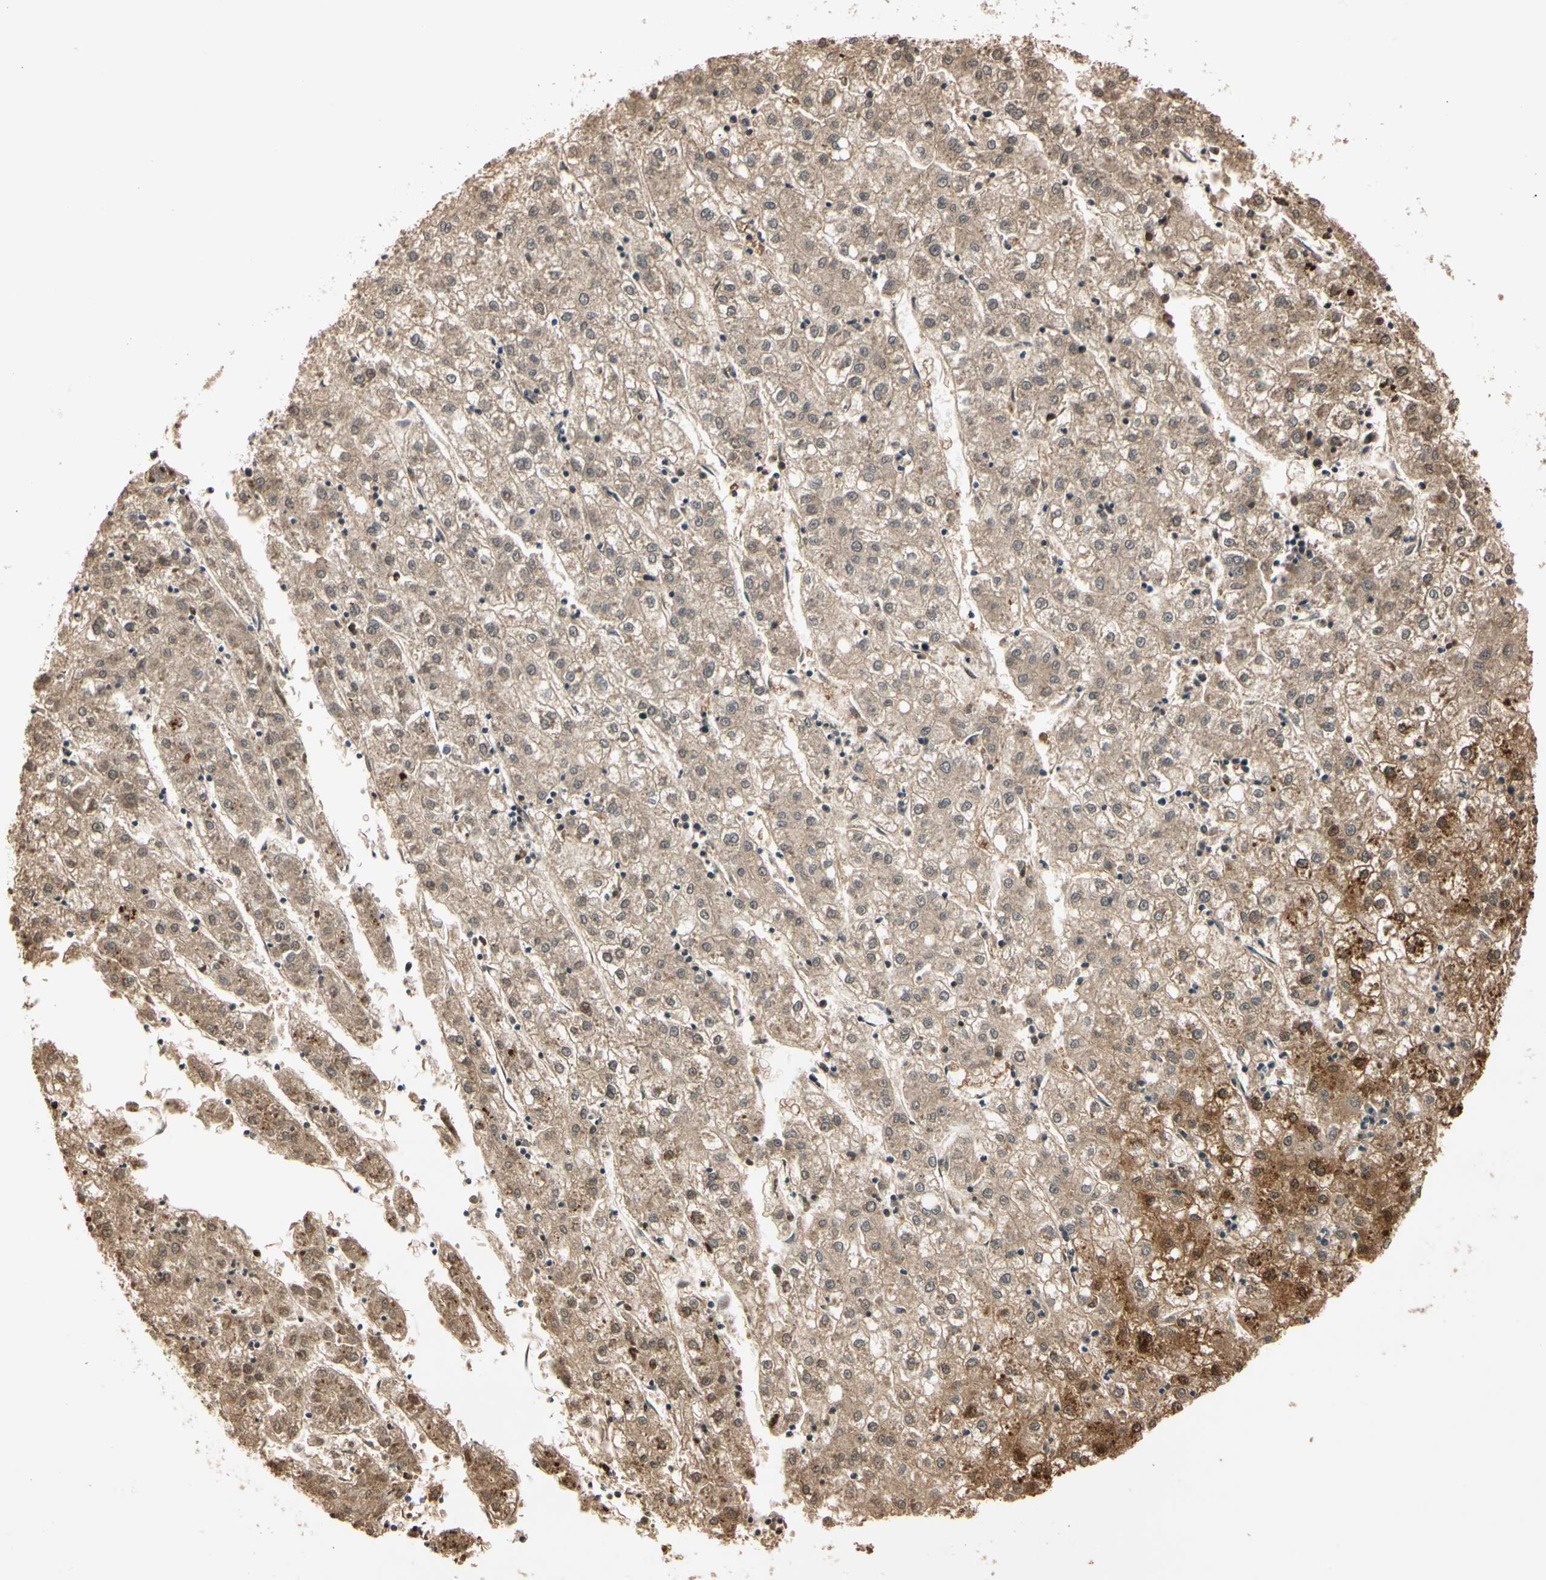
{"staining": {"intensity": "moderate", "quantity": ">75%", "location": "cytoplasmic/membranous,nuclear"}, "tissue": "liver cancer", "cell_type": "Tumor cells", "image_type": "cancer", "snomed": [{"axis": "morphology", "description": "Carcinoma, Hepatocellular, NOS"}, {"axis": "topography", "description": "Liver"}], "caption": "Protein expression analysis of hepatocellular carcinoma (liver) shows moderate cytoplasmic/membranous and nuclear expression in about >75% of tumor cells.", "gene": "RIOX2", "patient": {"sex": "male", "age": 72}}